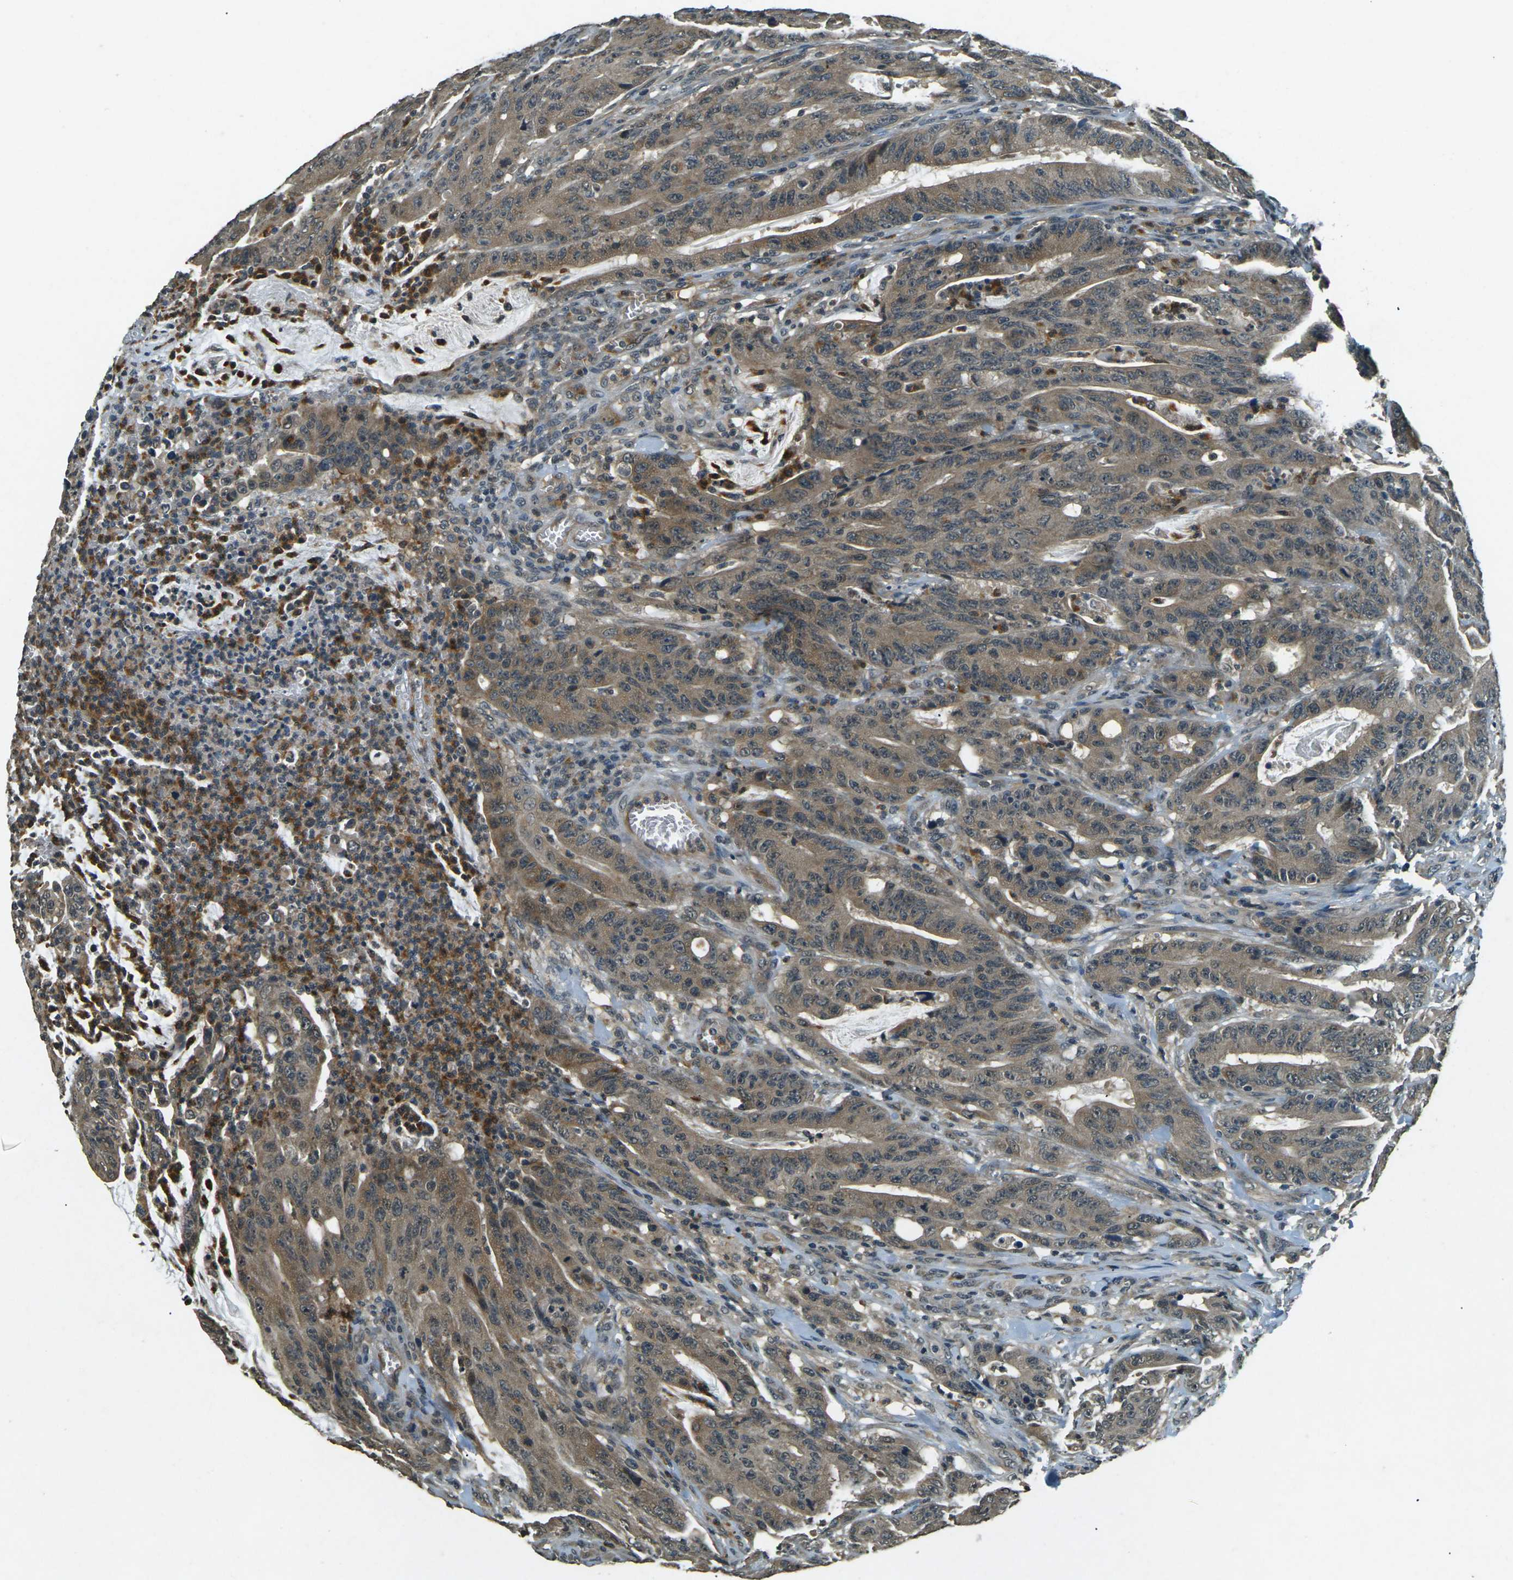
{"staining": {"intensity": "moderate", "quantity": ">75%", "location": "cytoplasmic/membranous"}, "tissue": "colorectal cancer", "cell_type": "Tumor cells", "image_type": "cancer", "snomed": [{"axis": "morphology", "description": "Adenocarcinoma, NOS"}, {"axis": "topography", "description": "Colon"}], "caption": "Protein staining of colorectal cancer tissue displays moderate cytoplasmic/membranous staining in about >75% of tumor cells.", "gene": "PDE2A", "patient": {"sex": "male", "age": 45}}